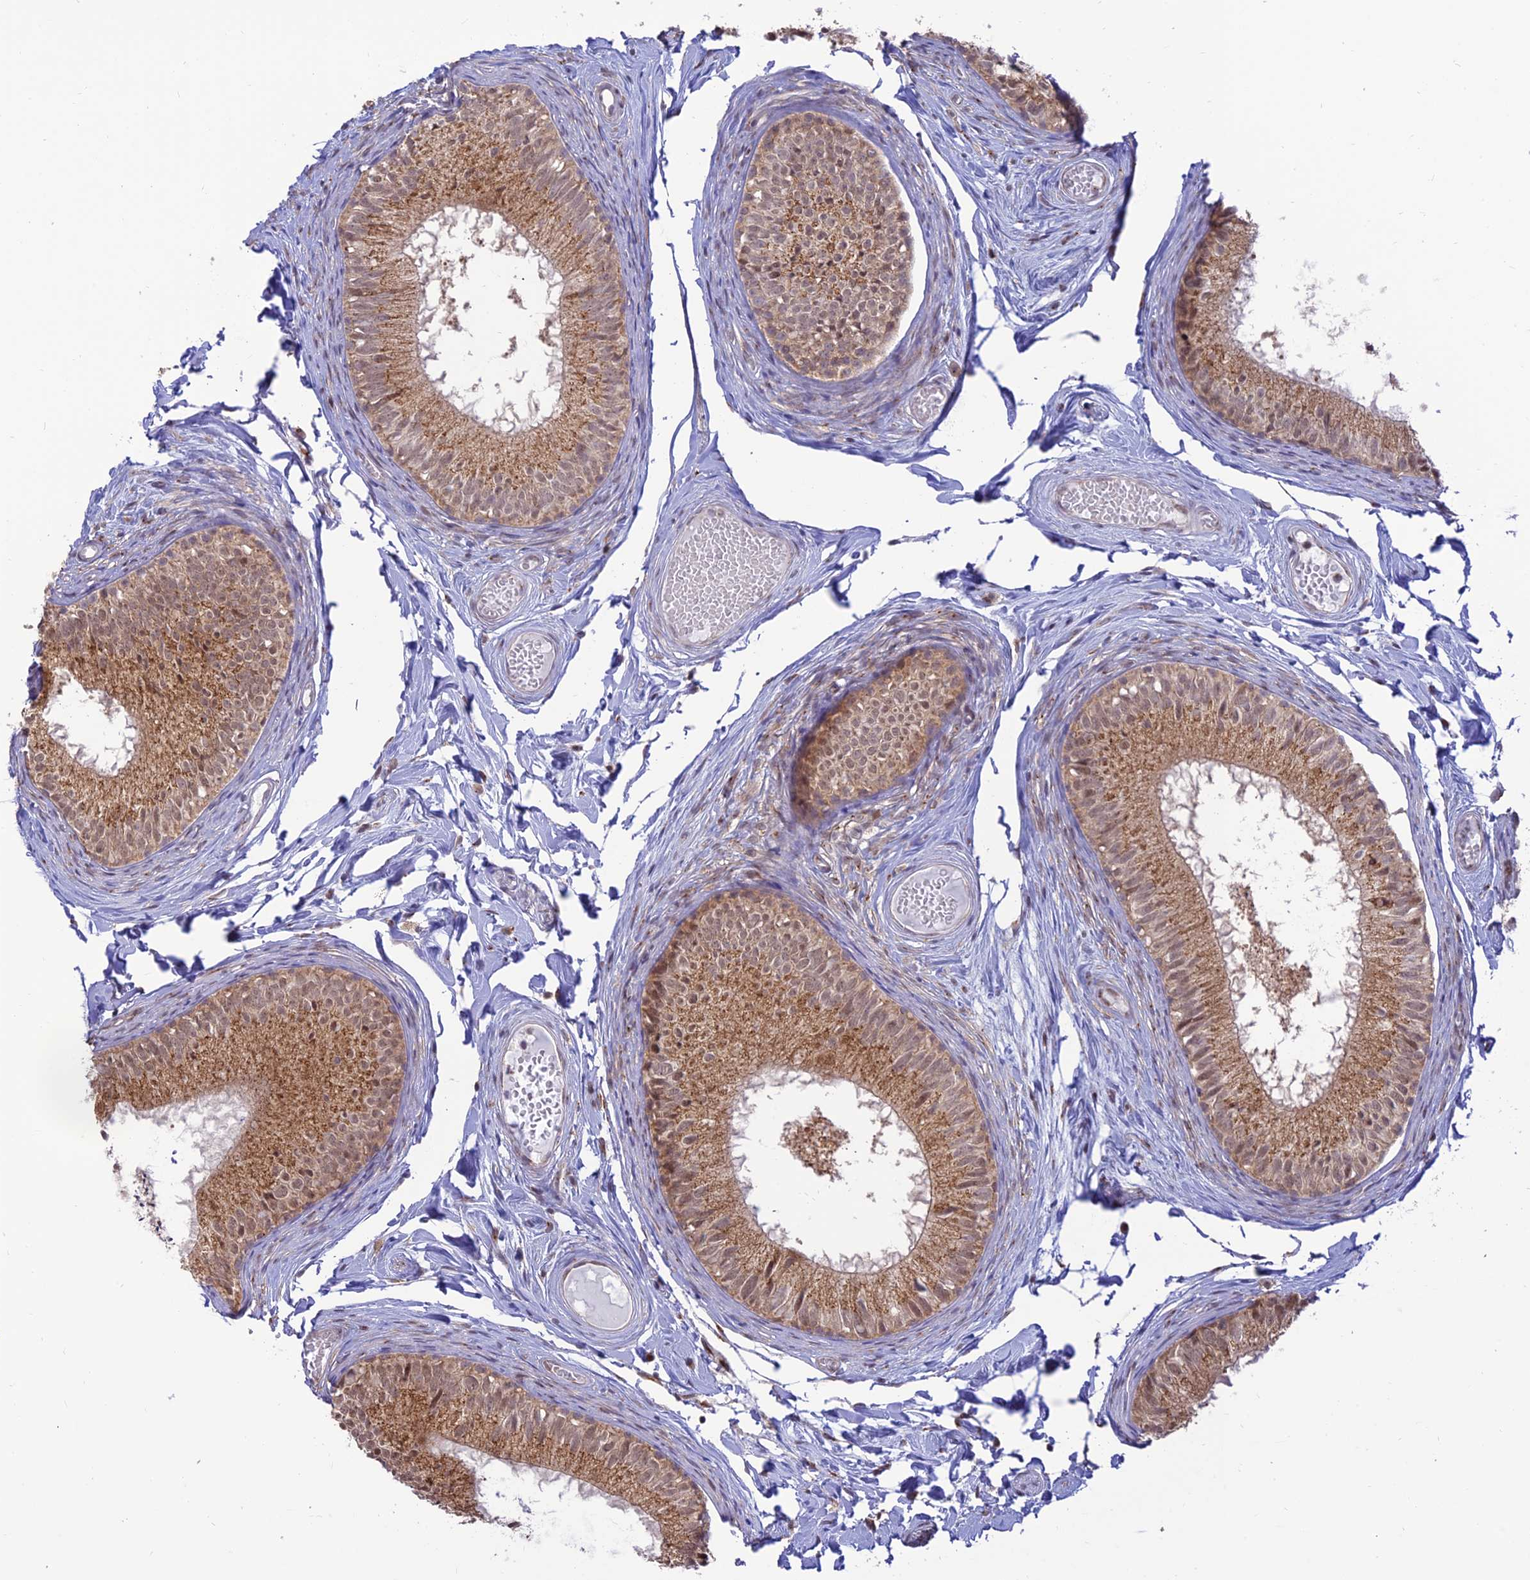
{"staining": {"intensity": "moderate", "quantity": ">75%", "location": "cytoplasmic/membranous"}, "tissue": "epididymis", "cell_type": "Glandular cells", "image_type": "normal", "snomed": [{"axis": "morphology", "description": "Normal tissue, NOS"}, {"axis": "topography", "description": "Epididymis"}], "caption": "IHC (DAB (3,3'-diaminobenzidine)) staining of normal epididymis demonstrates moderate cytoplasmic/membranous protein positivity in about >75% of glandular cells. (DAB (3,3'-diaminobenzidine) IHC with brightfield microscopy, high magnification).", "gene": "GOLGA3", "patient": {"sex": "male", "age": 46}}